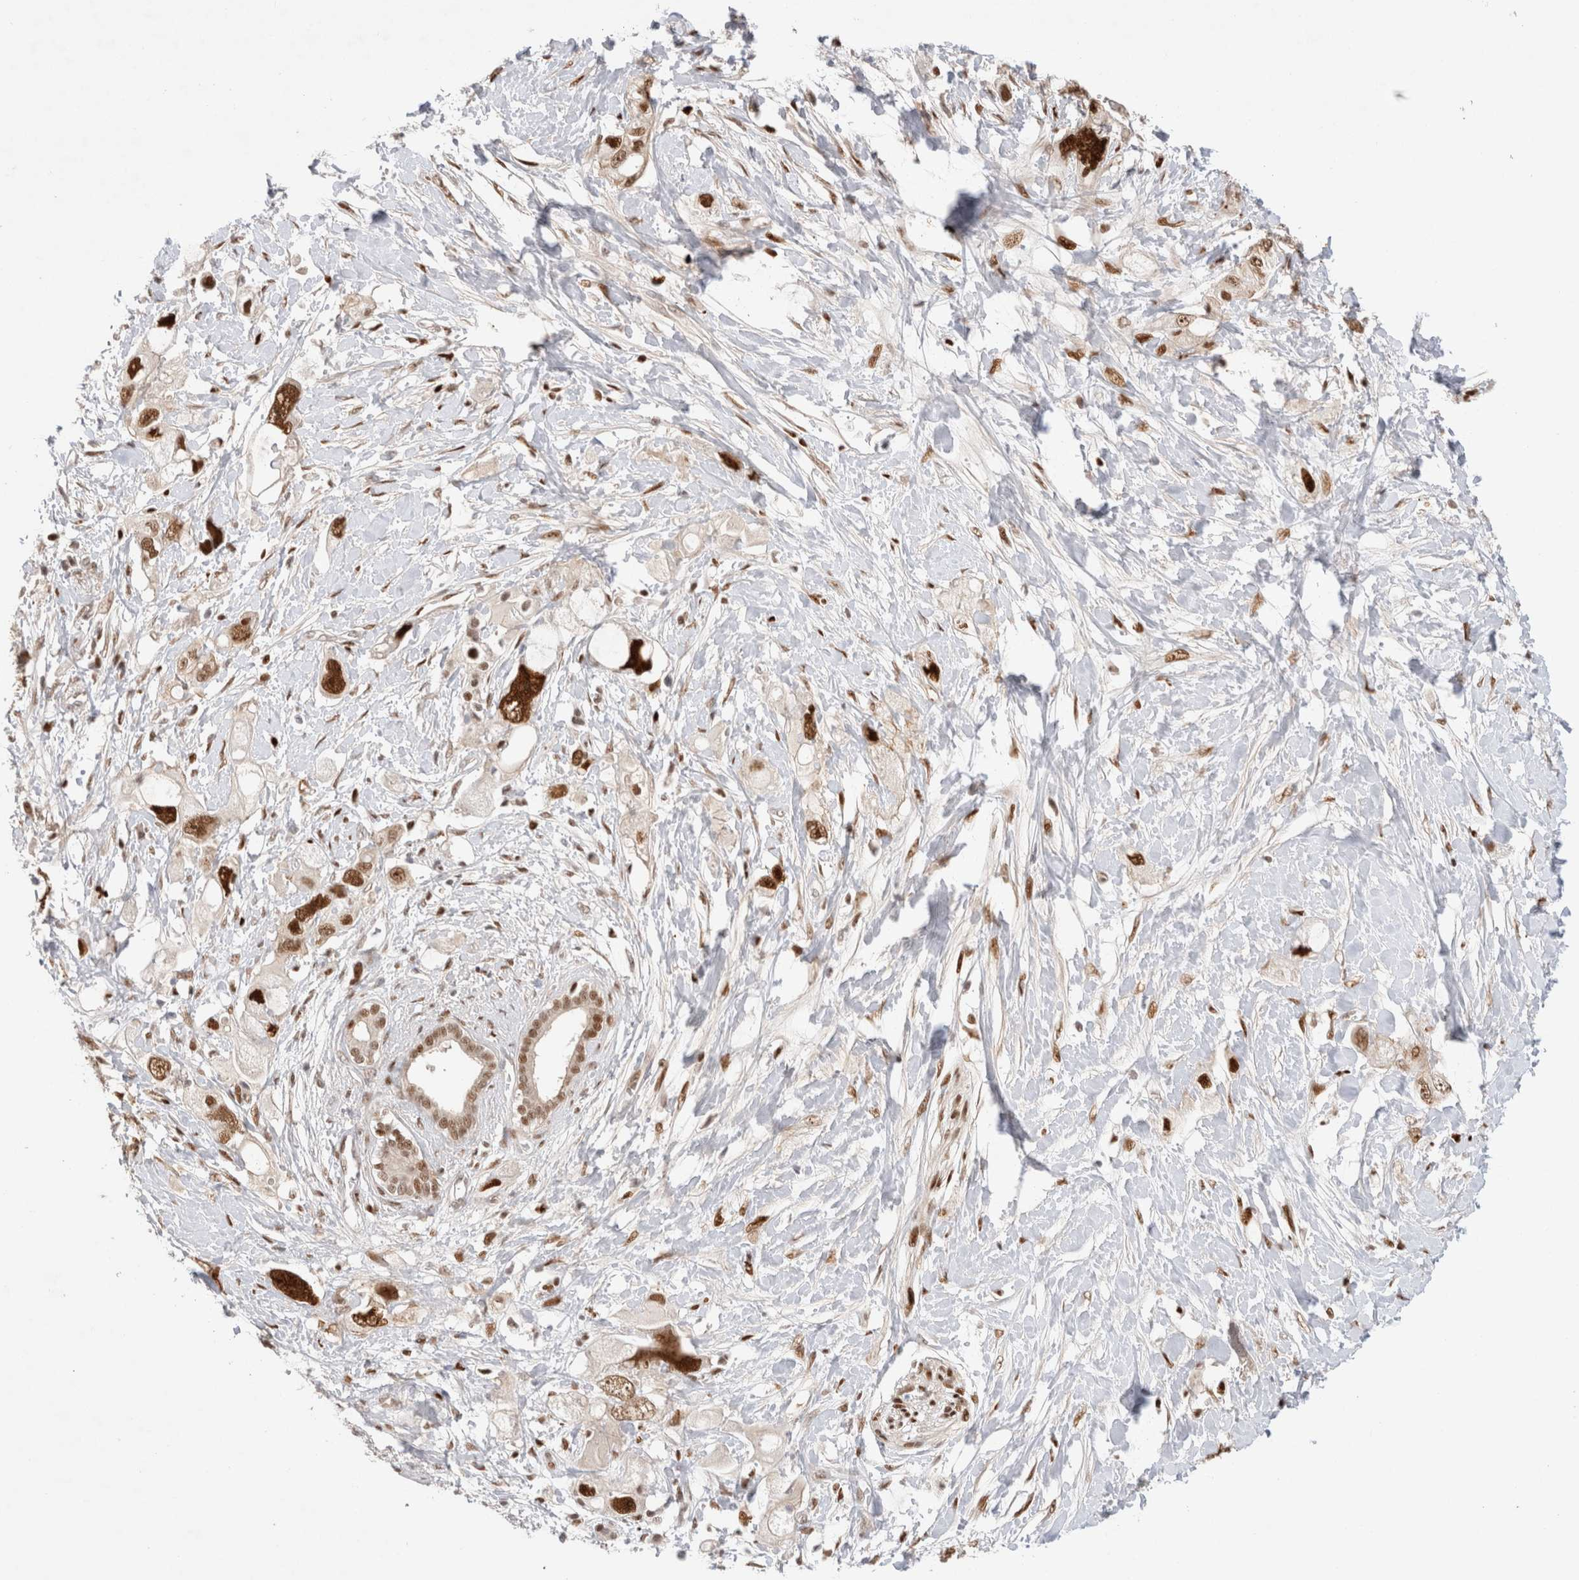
{"staining": {"intensity": "strong", "quantity": ">75%", "location": "nuclear"}, "tissue": "pancreatic cancer", "cell_type": "Tumor cells", "image_type": "cancer", "snomed": [{"axis": "morphology", "description": "Adenocarcinoma, NOS"}, {"axis": "topography", "description": "Pancreas"}], "caption": "A high amount of strong nuclear expression is present in approximately >75% of tumor cells in adenocarcinoma (pancreatic) tissue.", "gene": "TCF4", "patient": {"sex": "female", "age": 56}}